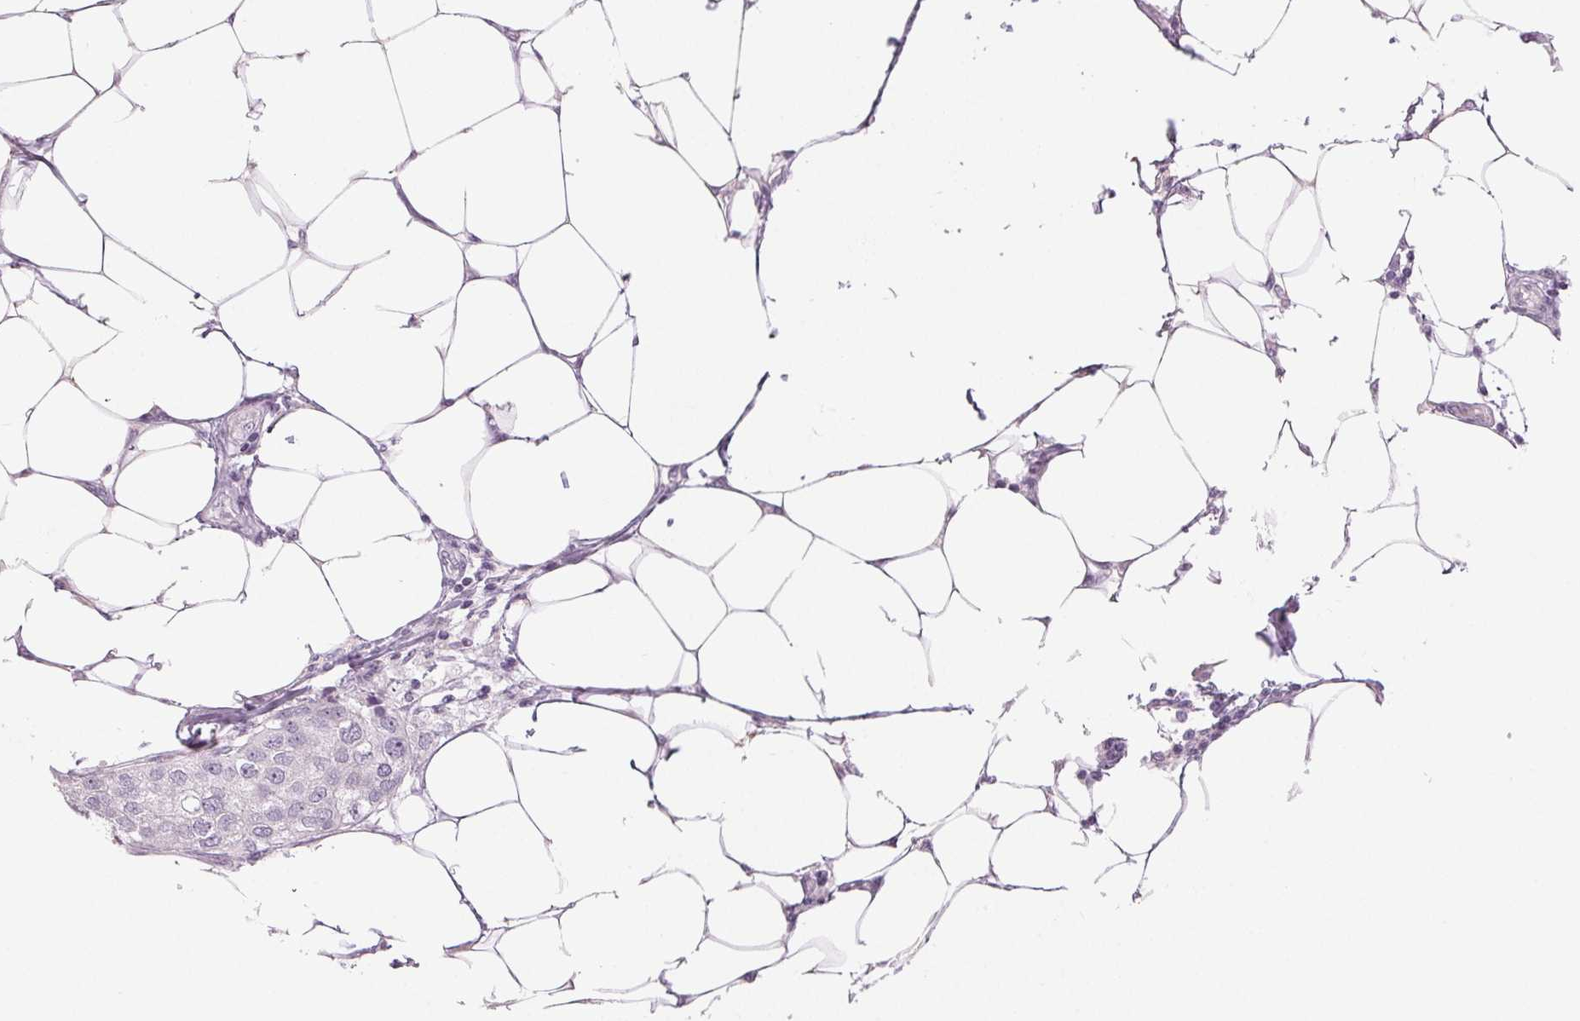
{"staining": {"intensity": "negative", "quantity": "none", "location": "none"}, "tissue": "breast cancer", "cell_type": "Tumor cells", "image_type": "cancer", "snomed": [{"axis": "morphology", "description": "Duct carcinoma"}, {"axis": "topography", "description": "Breast"}], "caption": "Histopathology image shows no significant protein positivity in tumor cells of infiltrating ductal carcinoma (breast). (Brightfield microscopy of DAB (3,3'-diaminobenzidine) IHC at high magnification).", "gene": "EHHADH", "patient": {"sex": "female", "age": 80}}